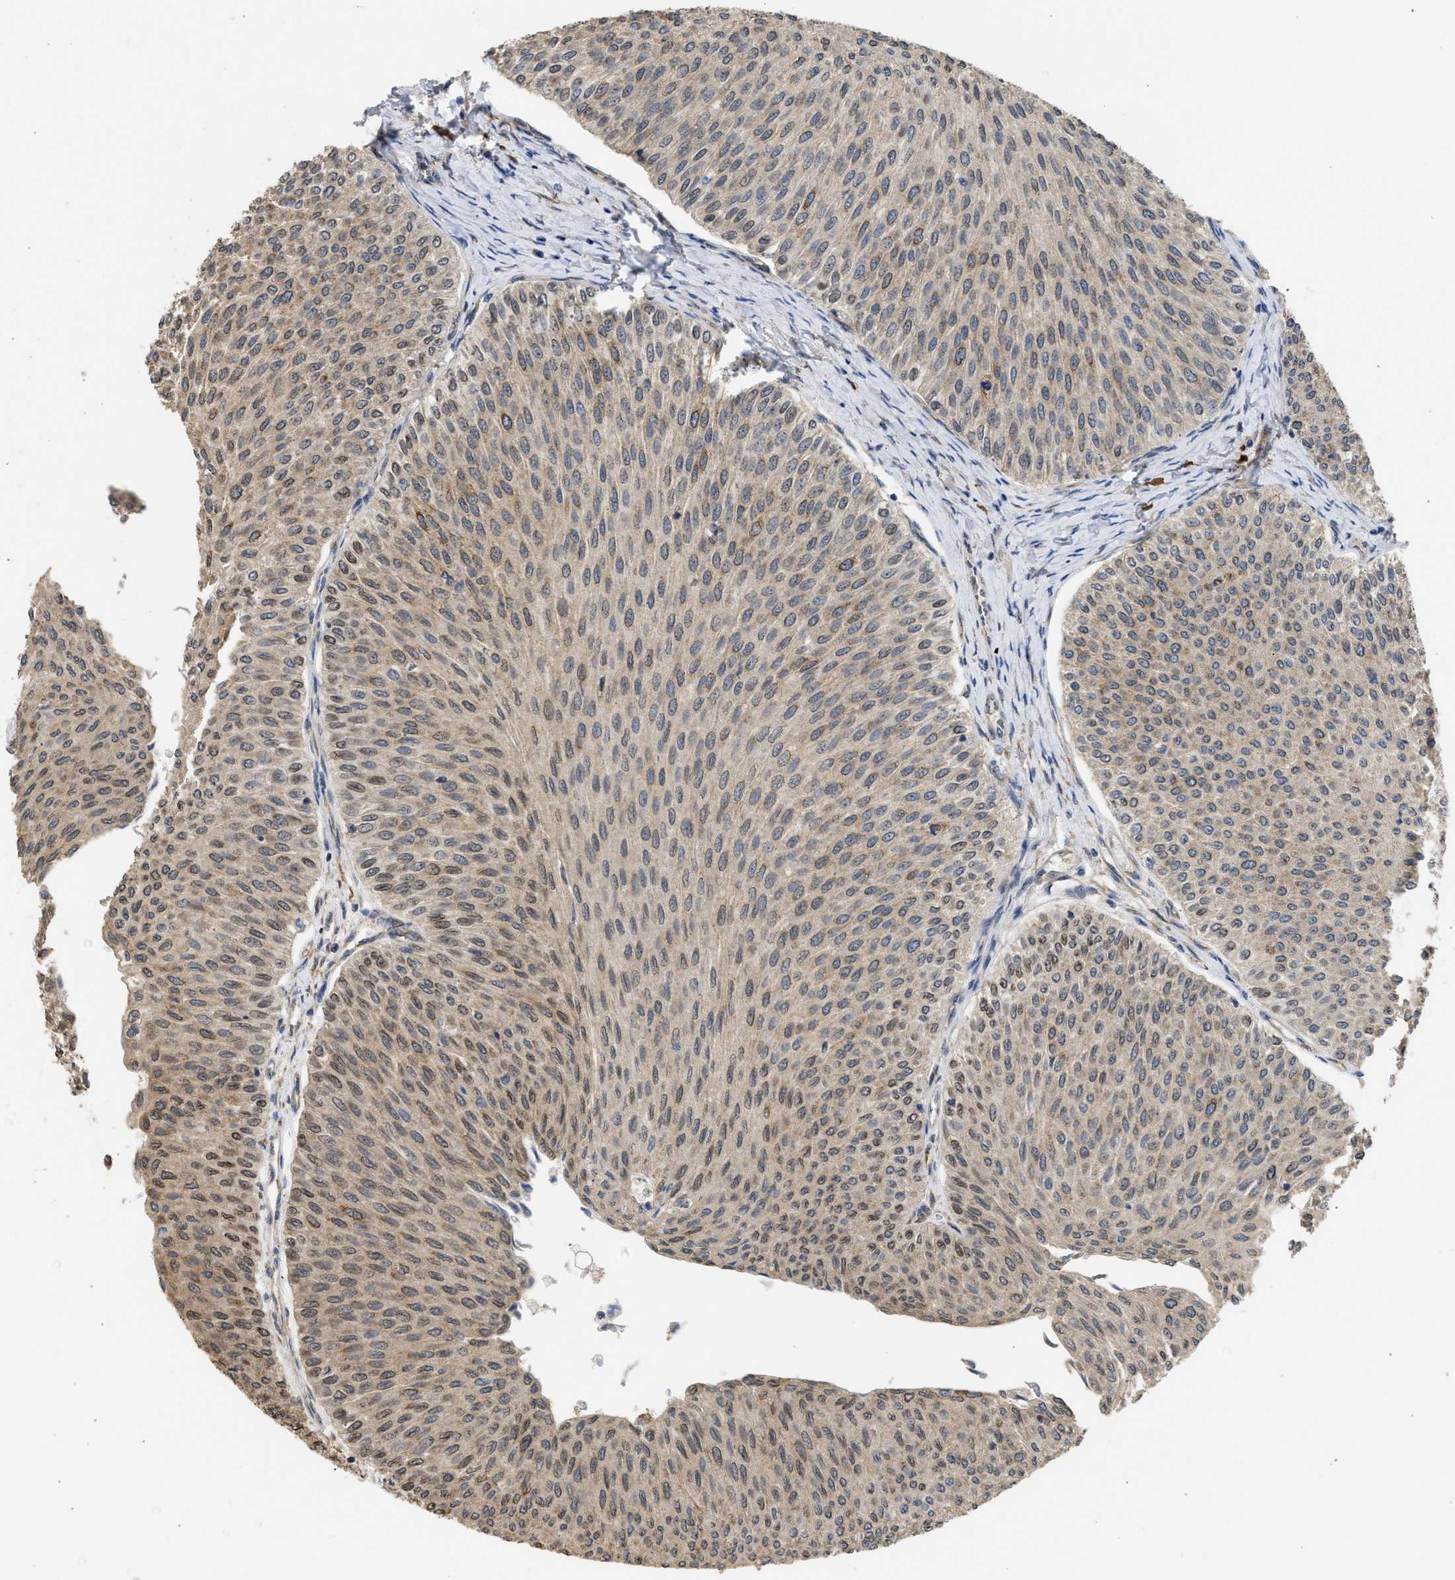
{"staining": {"intensity": "moderate", "quantity": "25%-75%", "location": "cytoplasmic/membranous,nuclear"}, "tissue": "urothelial cancer", "cell_type": "Tumor cells", "image_type": "cancer", "snomed": [{"axis": "morphology", "description": "Urothelial carcinoma, Low grade"}, {"axis": "topography", "description": "Urinary bladder"}], "caption": "Immunohistochemistry (DAB (3,3'-diaminobenzidine)) staining of urothelial cancer shows moderate cytoplasmic/membranous and nuclear protein expression in approximately 25%-75% of tumor cells. (IHC, brightfield microscopy, high magnification).", "gene": "DNAJC1", "patient": {"sex": "male", "age": 78}}